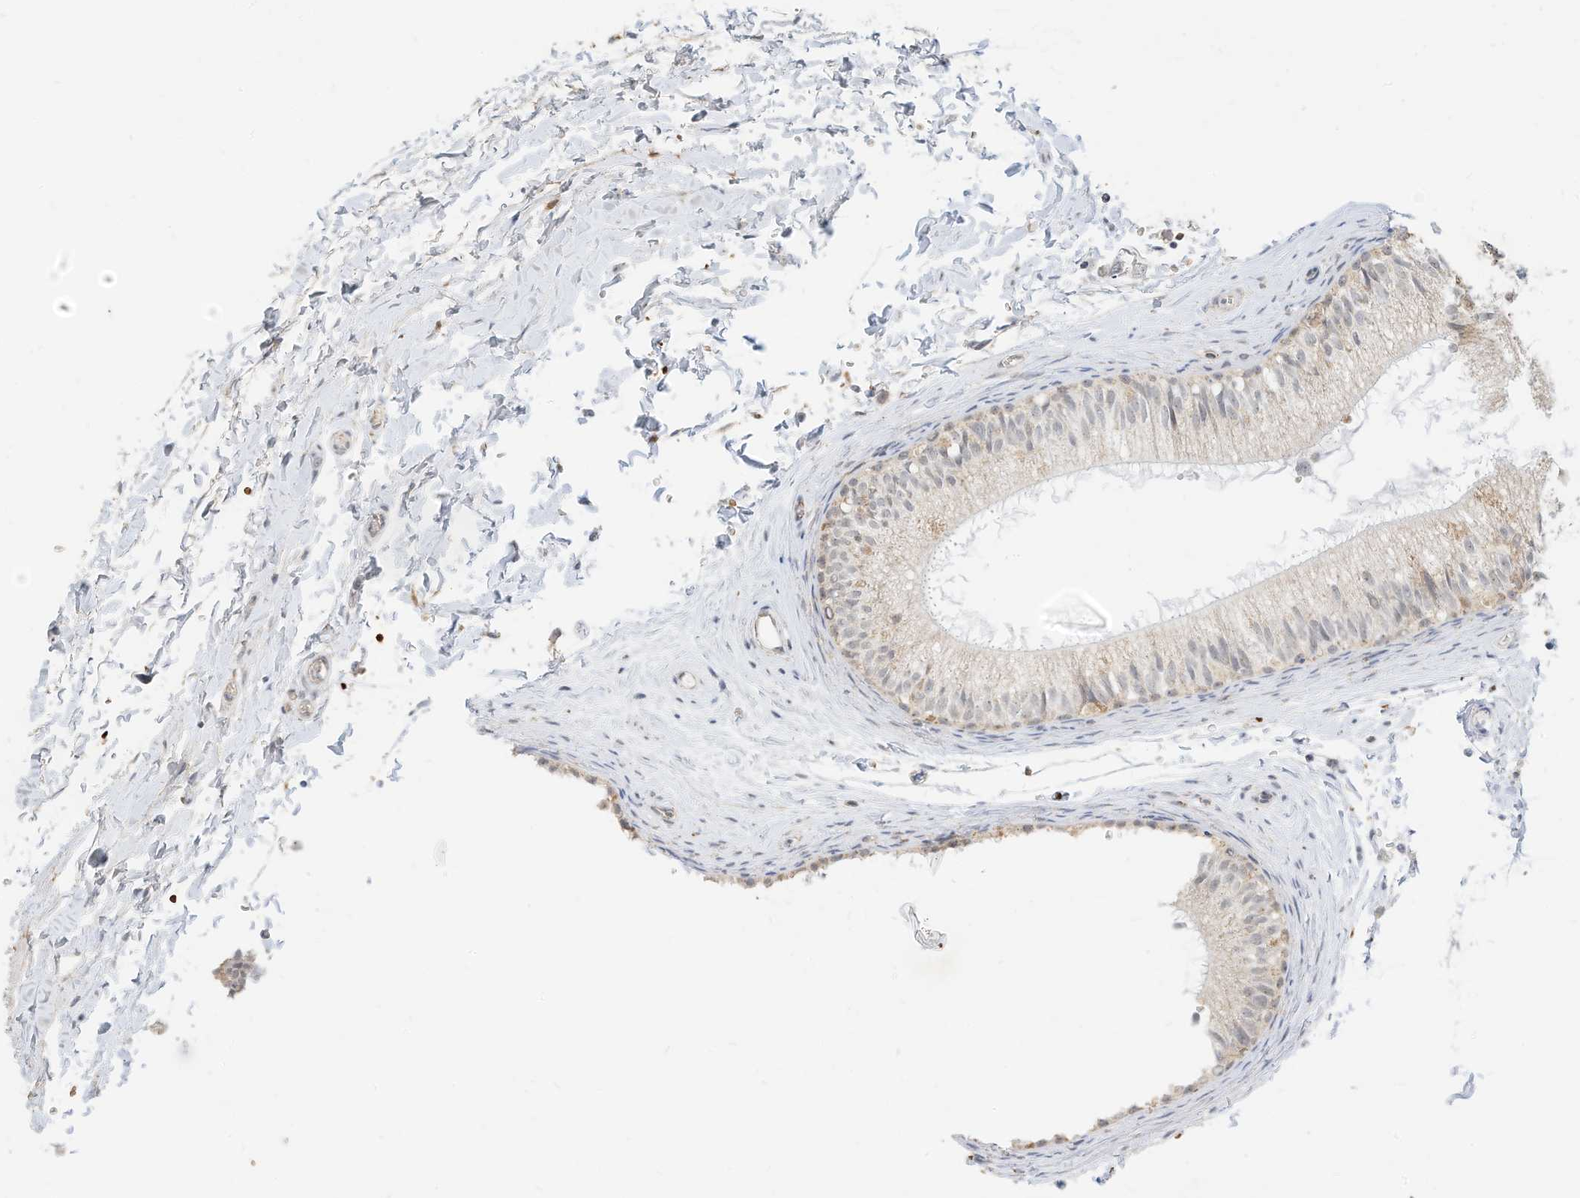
{"staining": {"intensity": "weak", "quantity": "<25%", "location": "cytoplasmic/membranous"}, "tissue": "epididymis", "cell_type": "Glandular cells", "image_type": "normal", "snomed": [{"axis": "morphology", "description": "Normal tissue, NOS"}, {"axis": "topography", "description": "Epididymis"}], "caption": "The immunohistochemistry (IHC) micrograph has no significant expression in glandular cells of epididymis.", "gene": "MTUS2", "patient": {"sex": "male", "age": 34}}